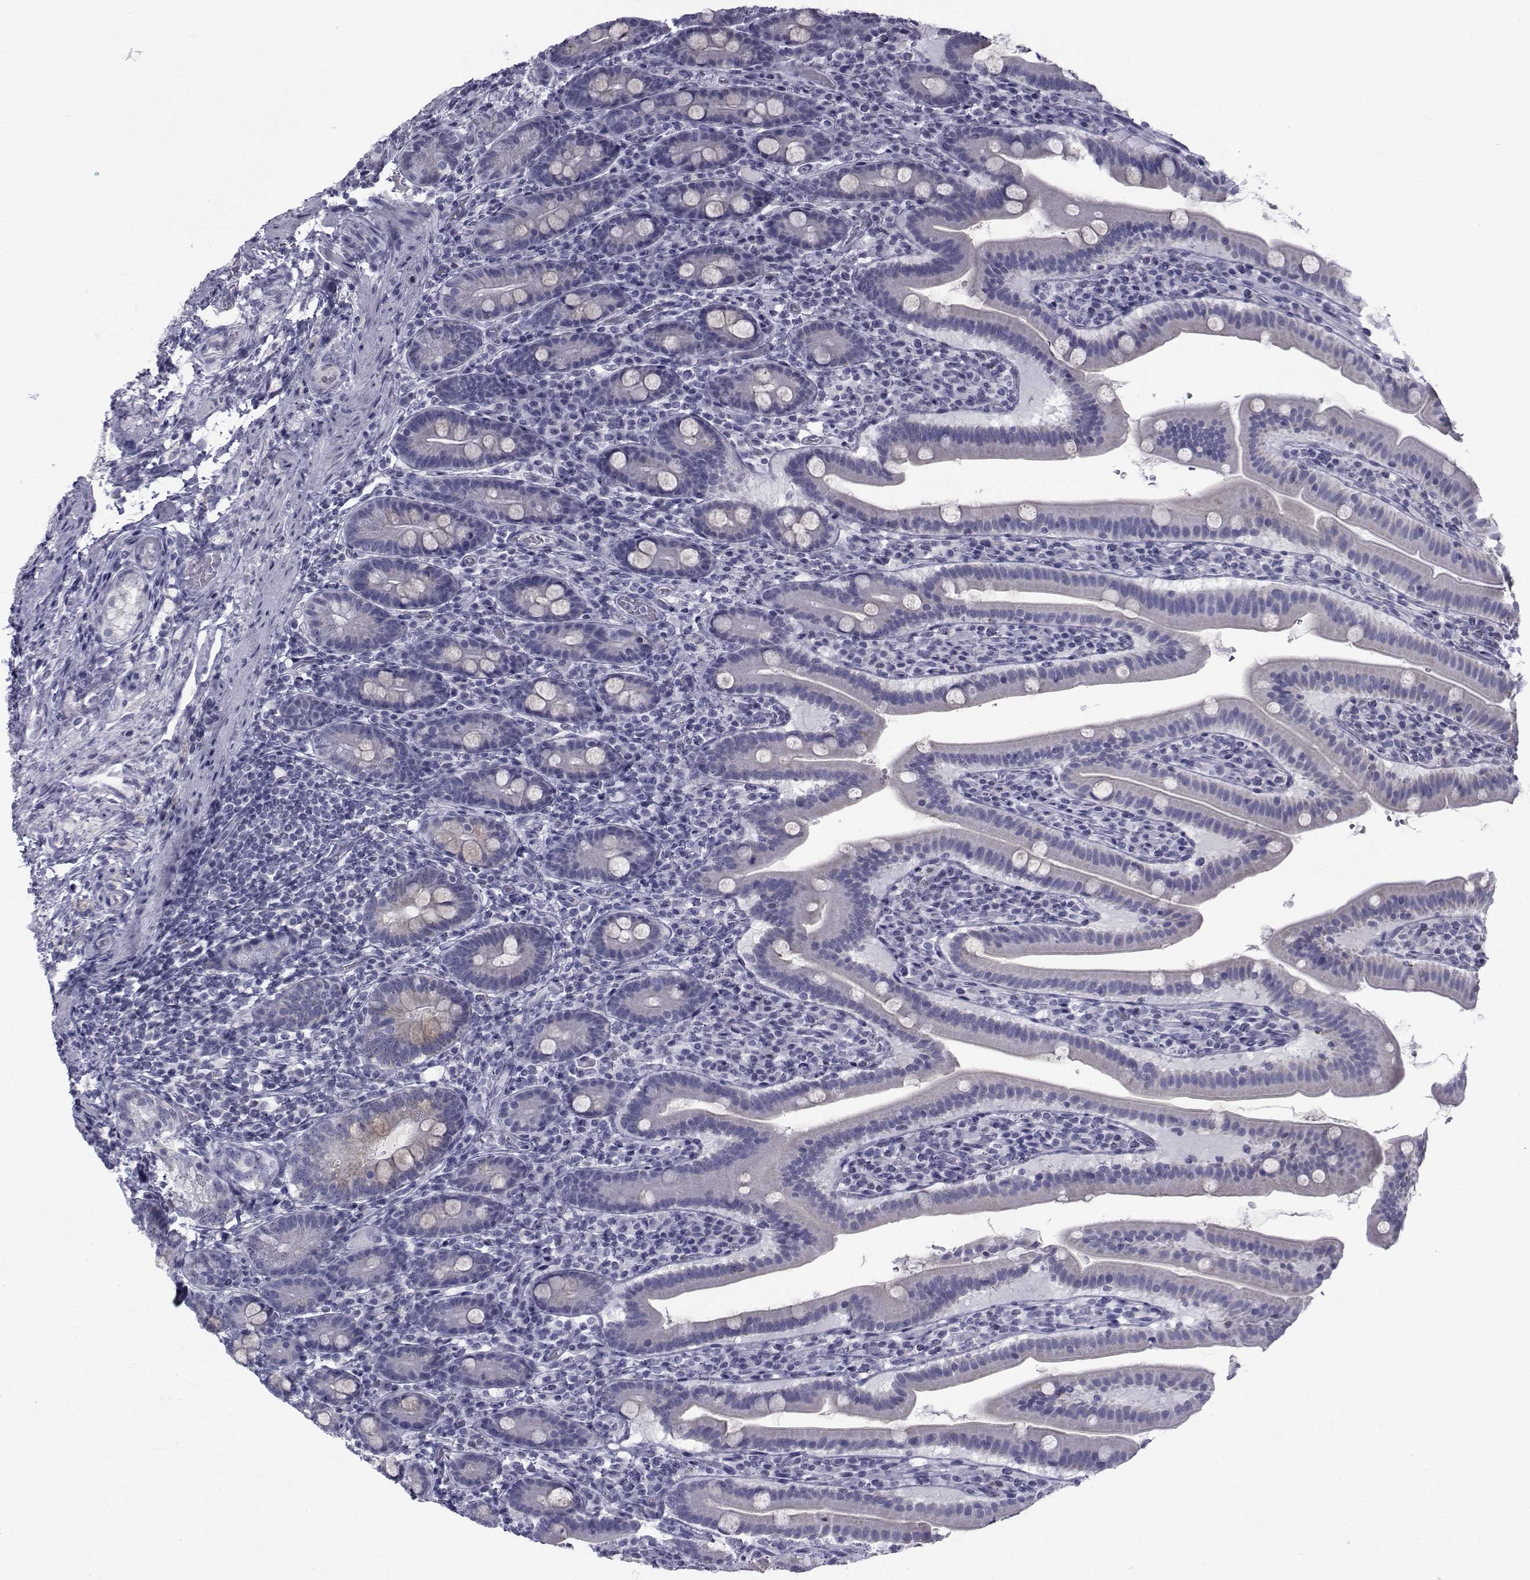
{"staining": {"intensity": "negative", "quantity": "none", "location": "none"}, "tissue": "small intestine", "cell_type": "Glandular cells", "image_type": "normal", "snomed": [{"axis": "morphology", "description": "Normal tissue, NOS"}, {"axis": "topography", "description": "Small intestine"}], "caption": "High power microscopy photomicrograph of an immunohistochemistry micrograph of unremarkable small intestine, revealing no significant positivity in glandular cells. (Immunohistochemistry (ihc), brightfield microscopy, high magnification).", "gene": "FDXR", "patient": {"sex": "male", "age": 26}}